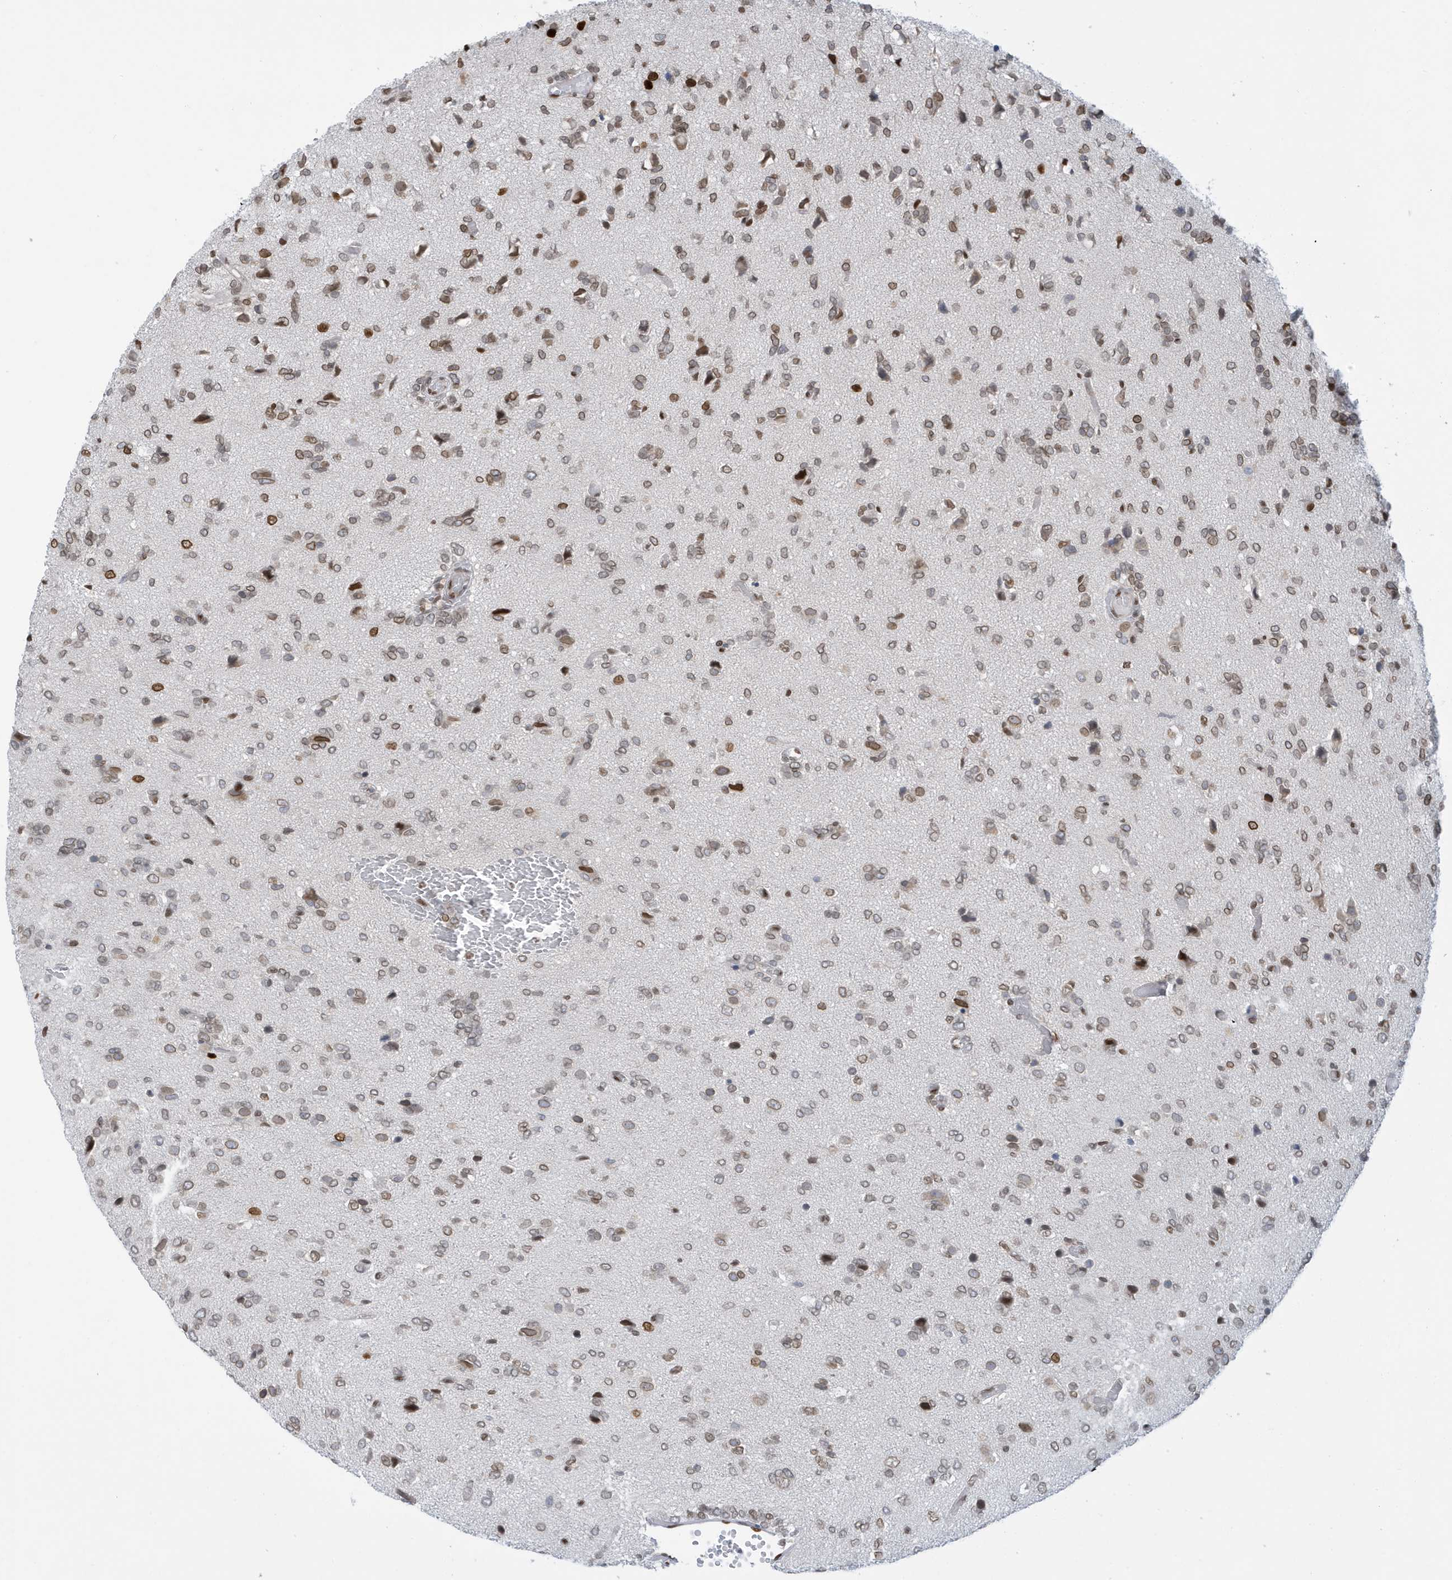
{"staining": {"intensity": "moderate", "quantity": ">75%", "location": "nuclear"}, "tissue": "glioma", "cell_type": "Tumor cells", "image_type": "cancer", "snomed": [{"axis": "morphology", "description": "Glioma, malignant, High grade"}, {"axis": "topography", "description": "Brain"}], "caption": "DAB (3,3'-diaminobenzidine) immunohistochemical staining of human glioma shows moderate nuclear protein staining in about >75% of tumor cells.", "gene": "PCYT1A", "patient": {"sex": "female", "age": 59}}